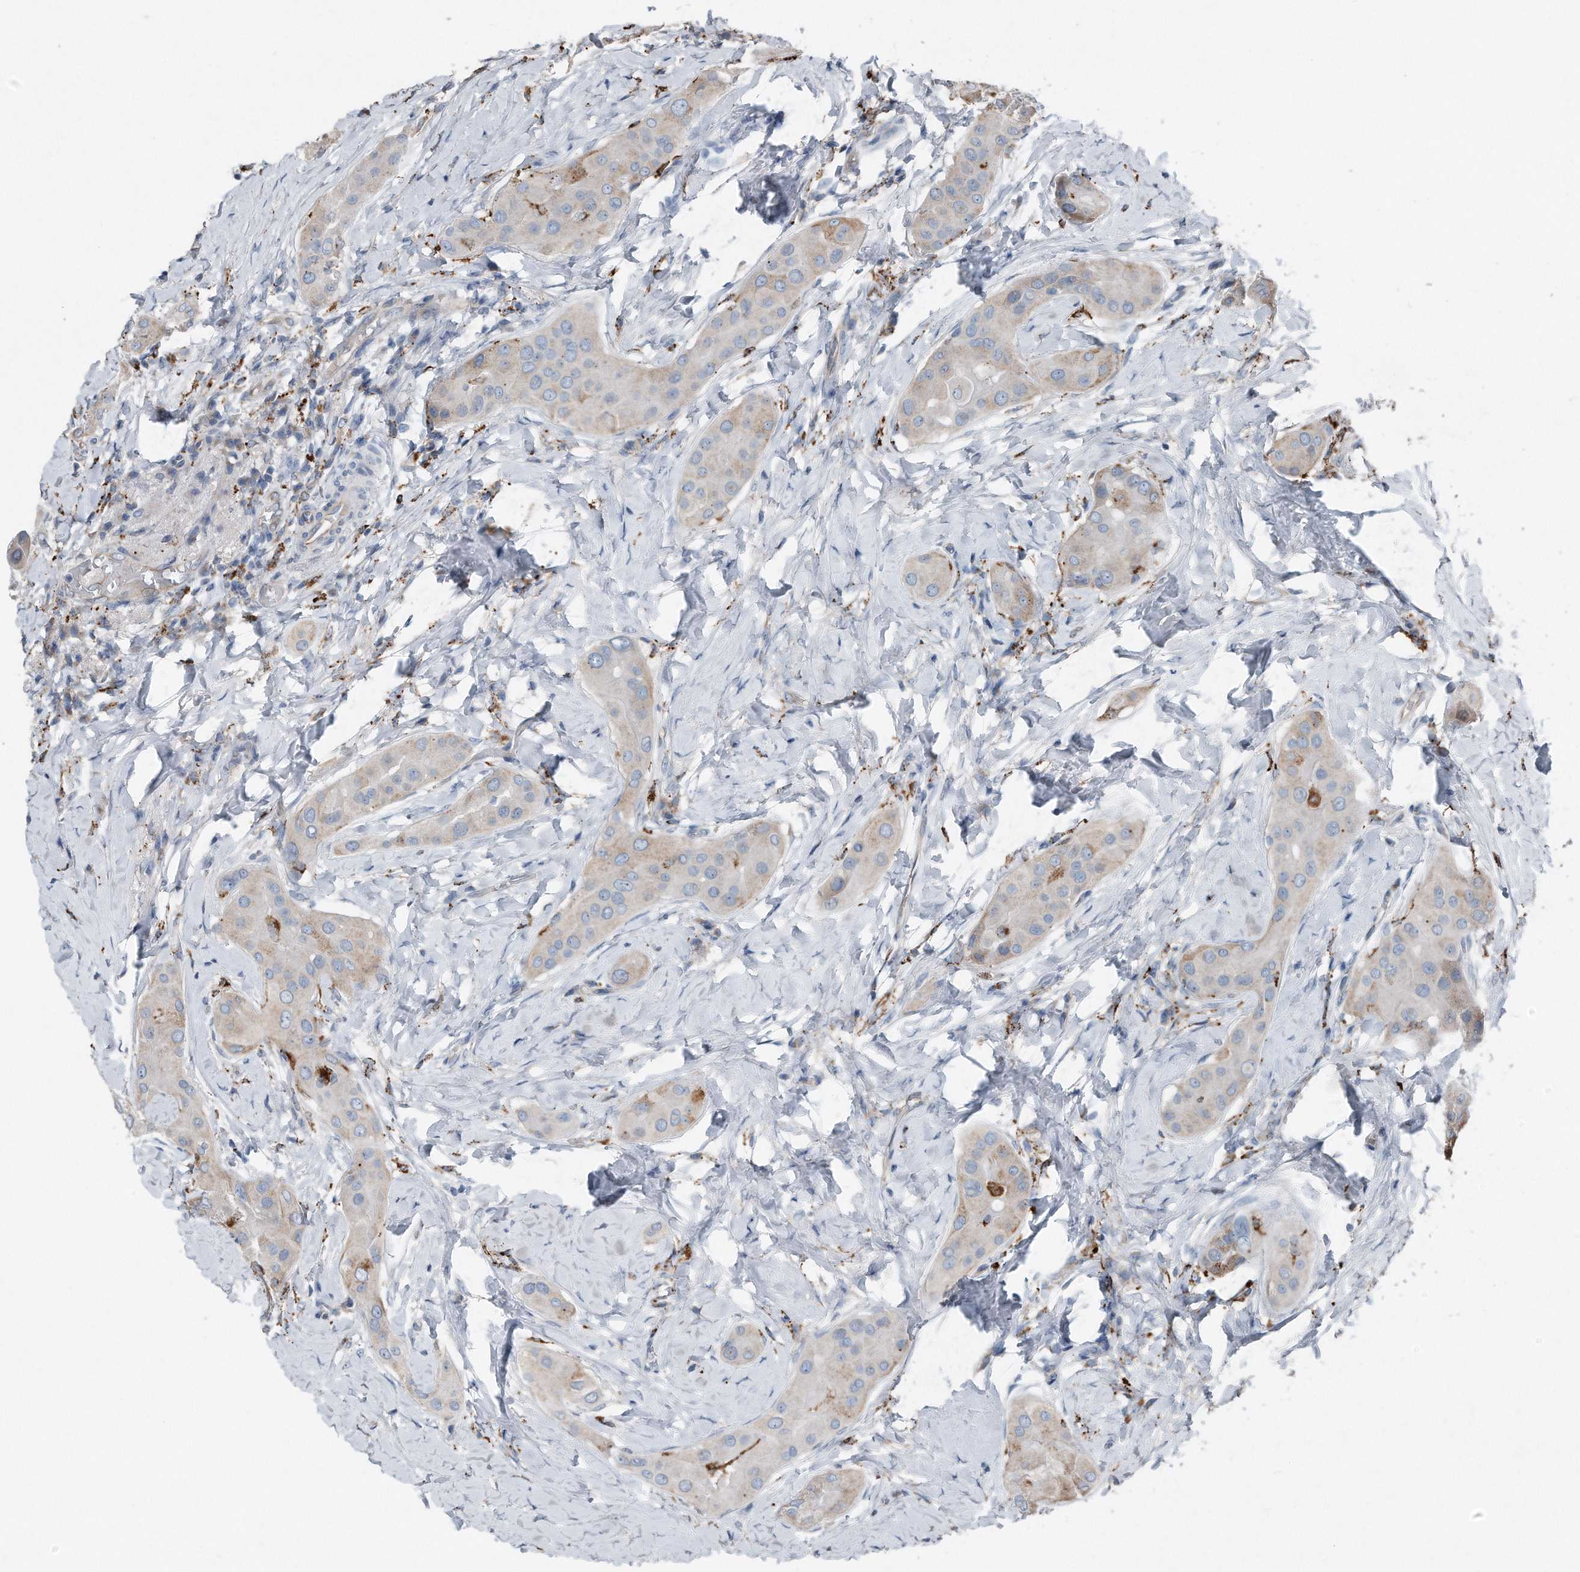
{"staining": {"intensity": "weak", "quantity": "25%-75%", "location": "cytoplasmic/membranous"}, "tissue": "thyroid cancer", "cell_type": "Tumor cells", "image_type": "cancer", "snomed": [{"axis": "morphology", "description": "Papillary adenocarcinoma, NOS"}, {"axis": "topography", "description": "Thyroid gland"}], "caption": "A brown stain highlights weak cytoplasmic/membranous expression of a protein in thyroid cancer (papillary adenocarcinoma) tumor cells. The staining was performed using DAB (3,3'-diaminobenzidine) to visualize the protein expression in brown, while the nuclei were stained in blue with hematoxylin (Magnification: 20x).", "gene": "ZNF772", "patient": {"sex": "male", "age": 33}}